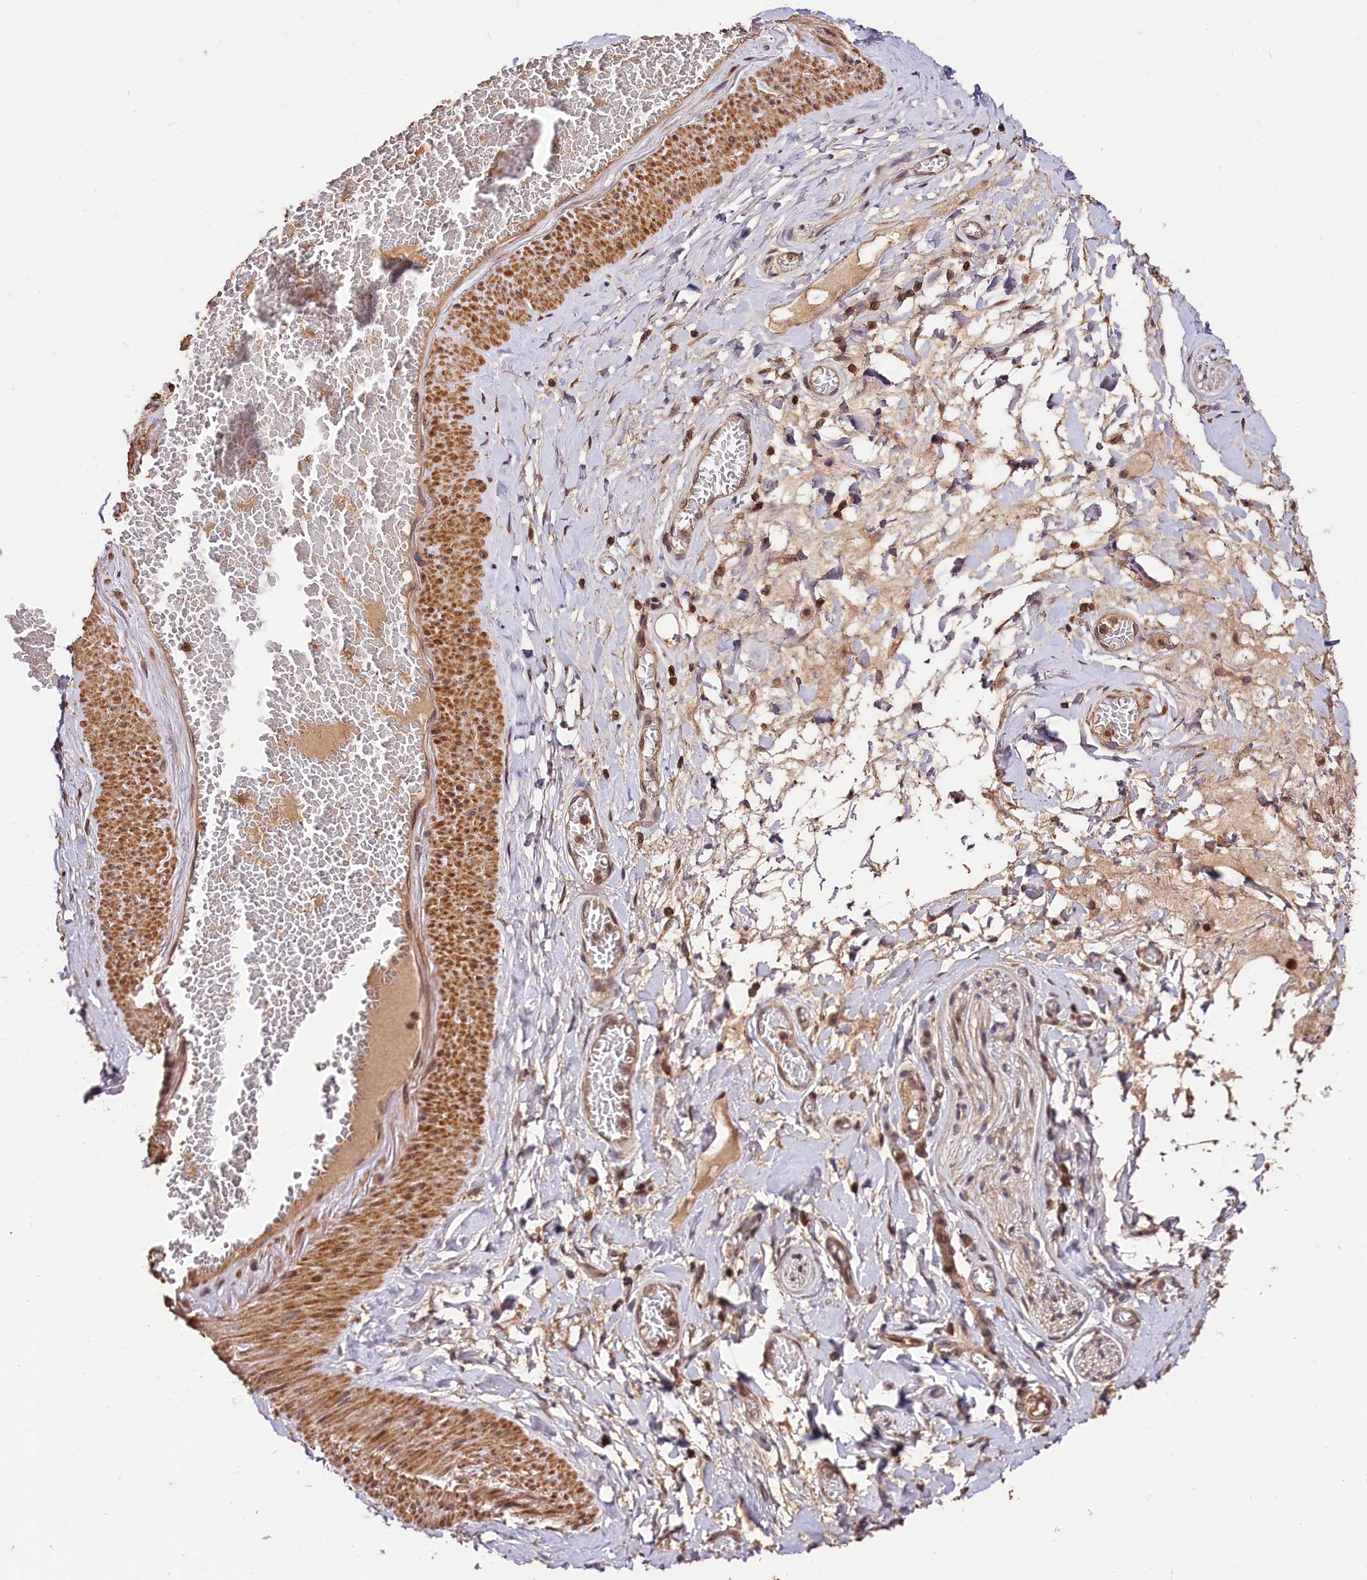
{"staining": {"intensity": "moderate", "quantity": ">75%", "location": "cytoplasmic/membranous"}, "tissue": "adipose tissue", "cell_type": "Adipocytes", "image_type": "normal", "snomed": [{"axis": "morphology", "description": "Normal tissue, NOS"}, {"axis": "topography", "description": "Salivary gland"}, {"axis": "topography", "description": "Peripheral nerve tissue"}], "caption": "Normal adipose tissue was stained to show a protein in brown. There is medium levels of moderate cytoplasmic/membranous expression in approximately >75% of adipocytes.", "gene": "KPTN", "patient": {"sex": "male", "age": 62}}